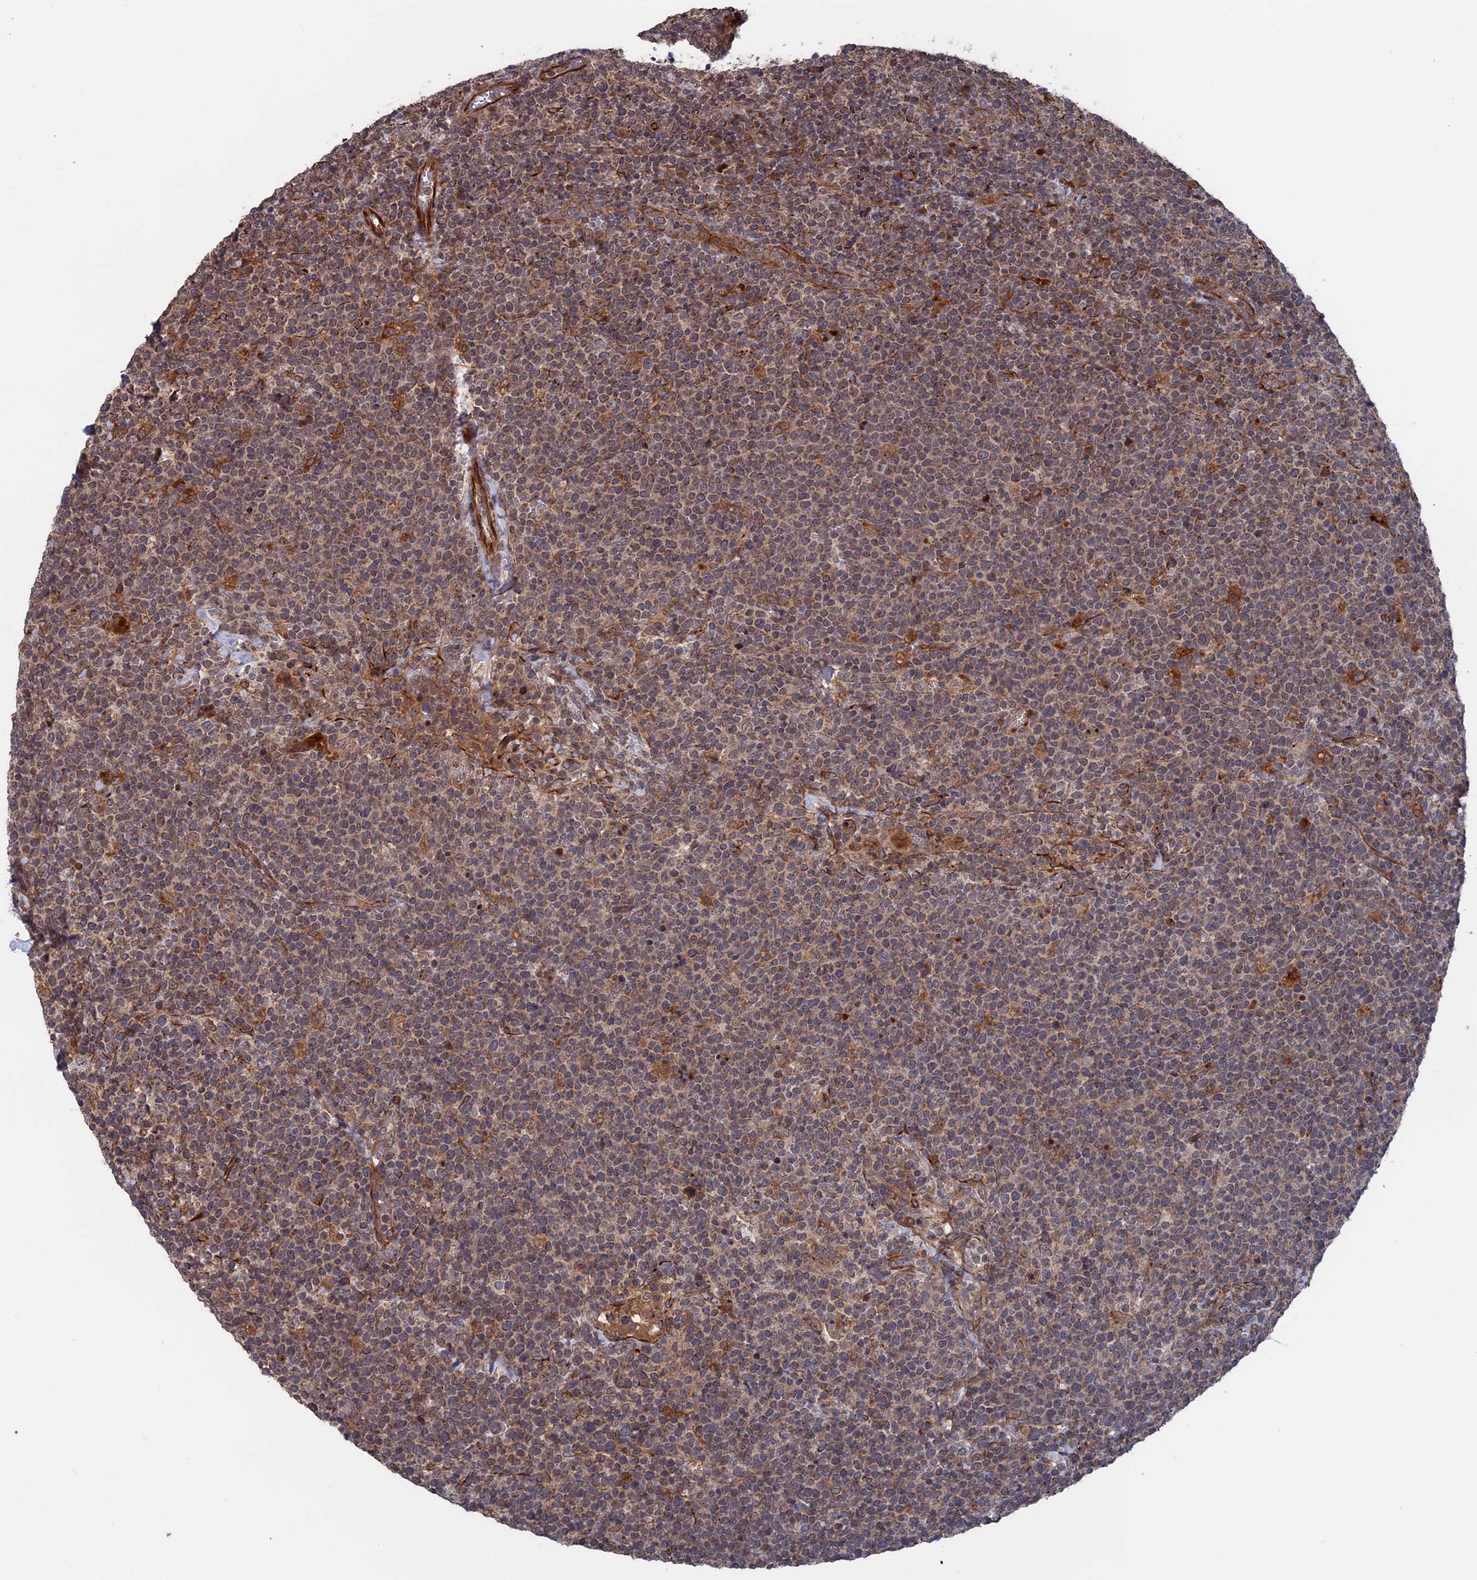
{"staining": {"intensity": "weak", "quantity": ">75%", "location": "cytoplasmic/membranous"}, "tissue": "lymphoma", "cell_type": "Tumor cells", "image_type": "cancer", "snomed": [{"axis": "morphology", "description": "Malignant lymphoma, non-Hodgkin's type, High grade"}, {"axis": "topography", "description": "Lymph node"}], "caption": "Lymphoma was stained to show a protein in brown. There is low levels of weak cytoplasmic/membranous staining in about >75% of tumor cells.", "gene": "PLA2G15", "patient": {"sex": "male", "age": 61}}